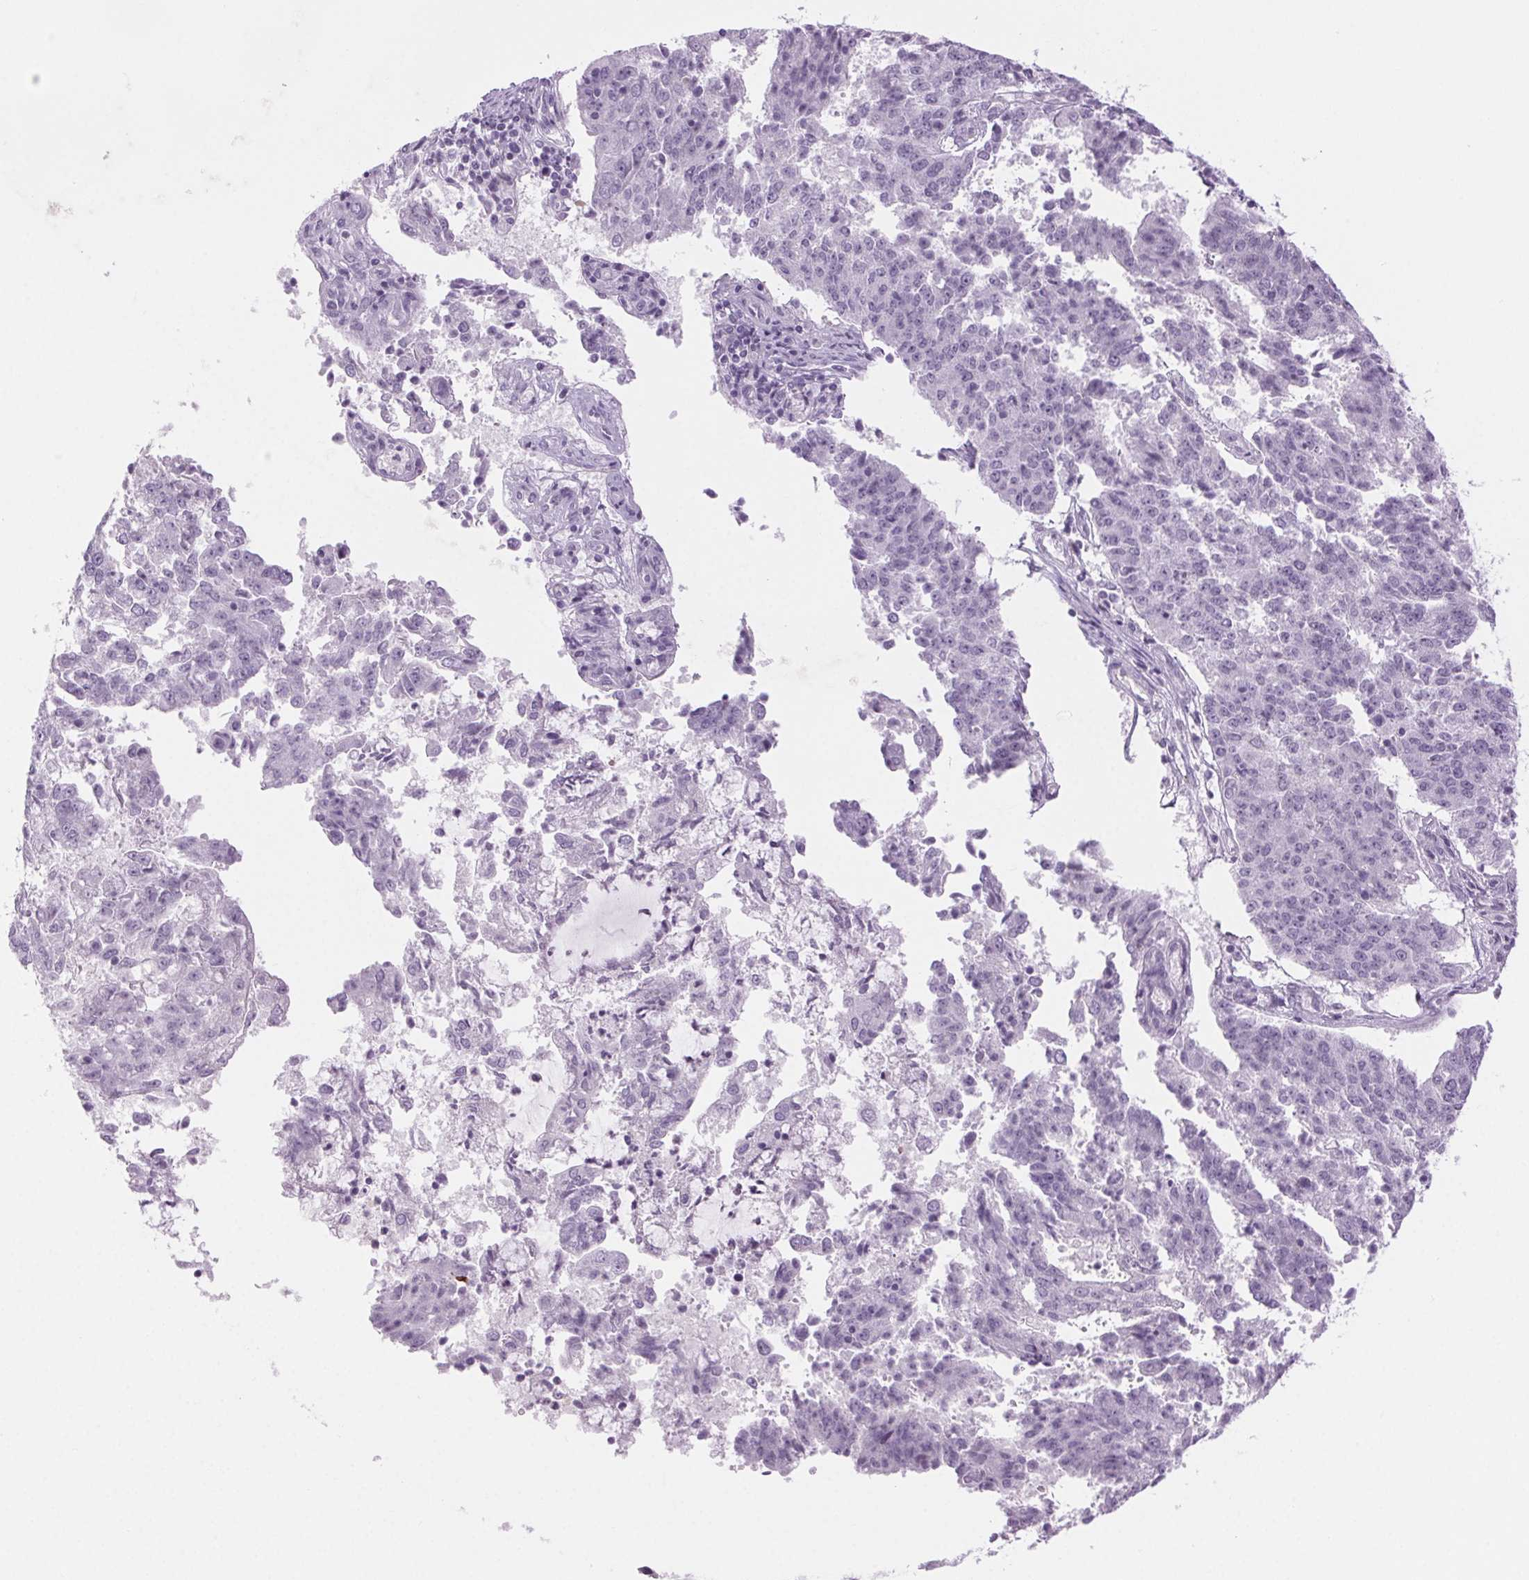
{"staining": {"intensity": "negative", "quantity": "none", "location": "none"}, "tissue": "endometrial cancer", "cell_type": "Tumor cells", "image_type": "cancer", "snomed": [{"axis": "morphology", "description": "Adenocarcinoma, NOS"}, {"axis": "topography", "description": "Endometrium"}], "caption": "An IHC micrograph of adenocarcinoma (endometrial) is shown. There is no staining in tumor cells of adenocarcinoma (endometrial).", "gene": "SLC6A19", "patient": {"sex": "female", "age": 82}}